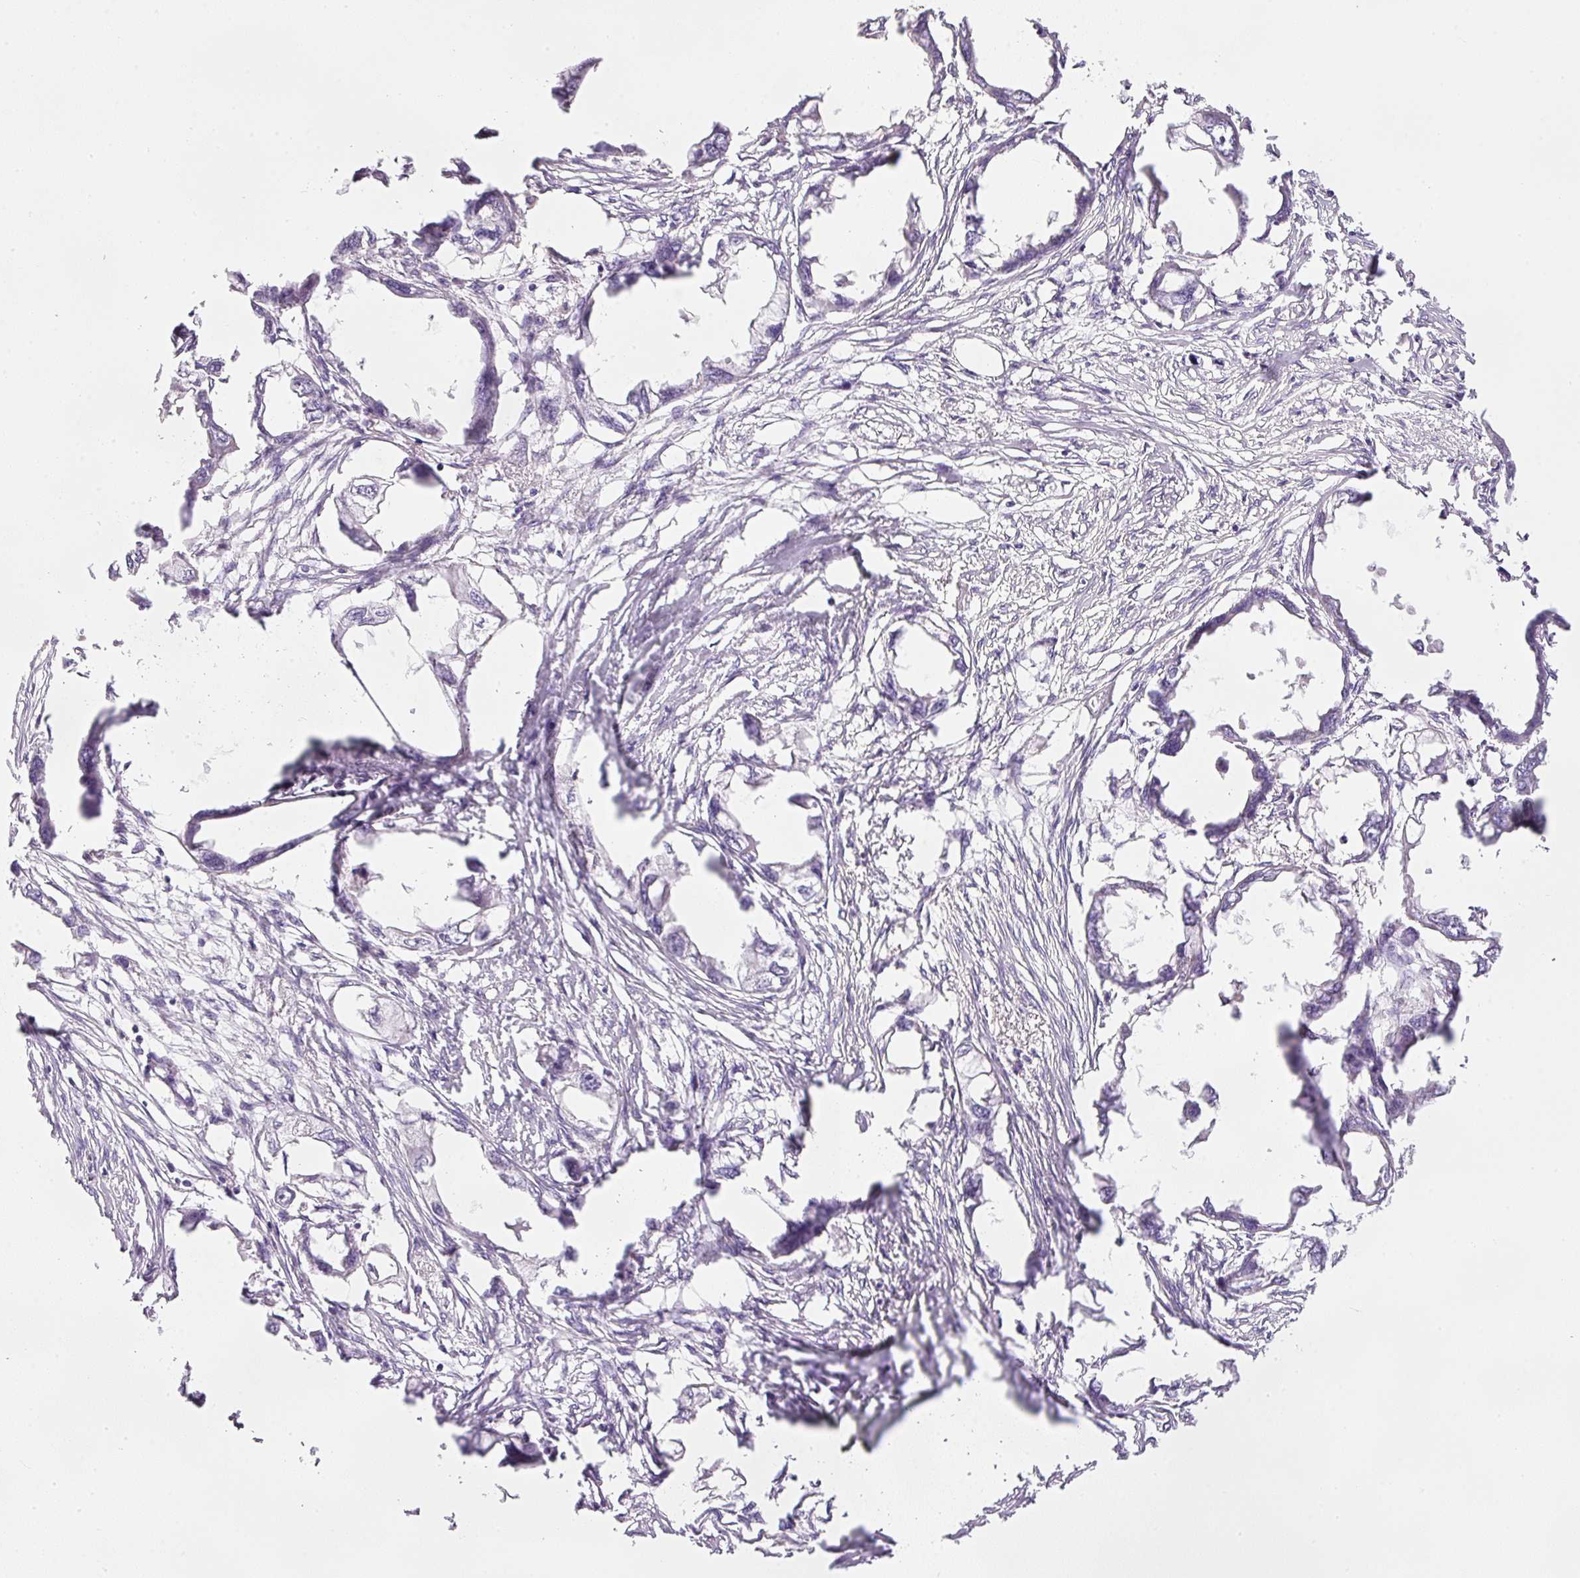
{"staining": {"intensity": "negative", "quantity": "none", "location": "none"}, "tissue": "endometrial cancer", "cell_type": "Tumor cells", "image_type": "cancer", "snomed": [{"axis": "morphology", "description": "Adenocarcinoma, NOS"}, {"axis": "morphology", "description": "Adenocarcinoma, metastatic, NOS"}, {"axis": "topography", "description": "Adipose tissue"}, {"axis": "topography", "description": "Endometrium"}], "caption": "A high-resolution image shows IHC staining of endometrial adenocarcinoma, which demonstrates no significant positivity in tumor cells.", "gene": "KPNA5", "patient": {"sex": "female", "age": 67}}